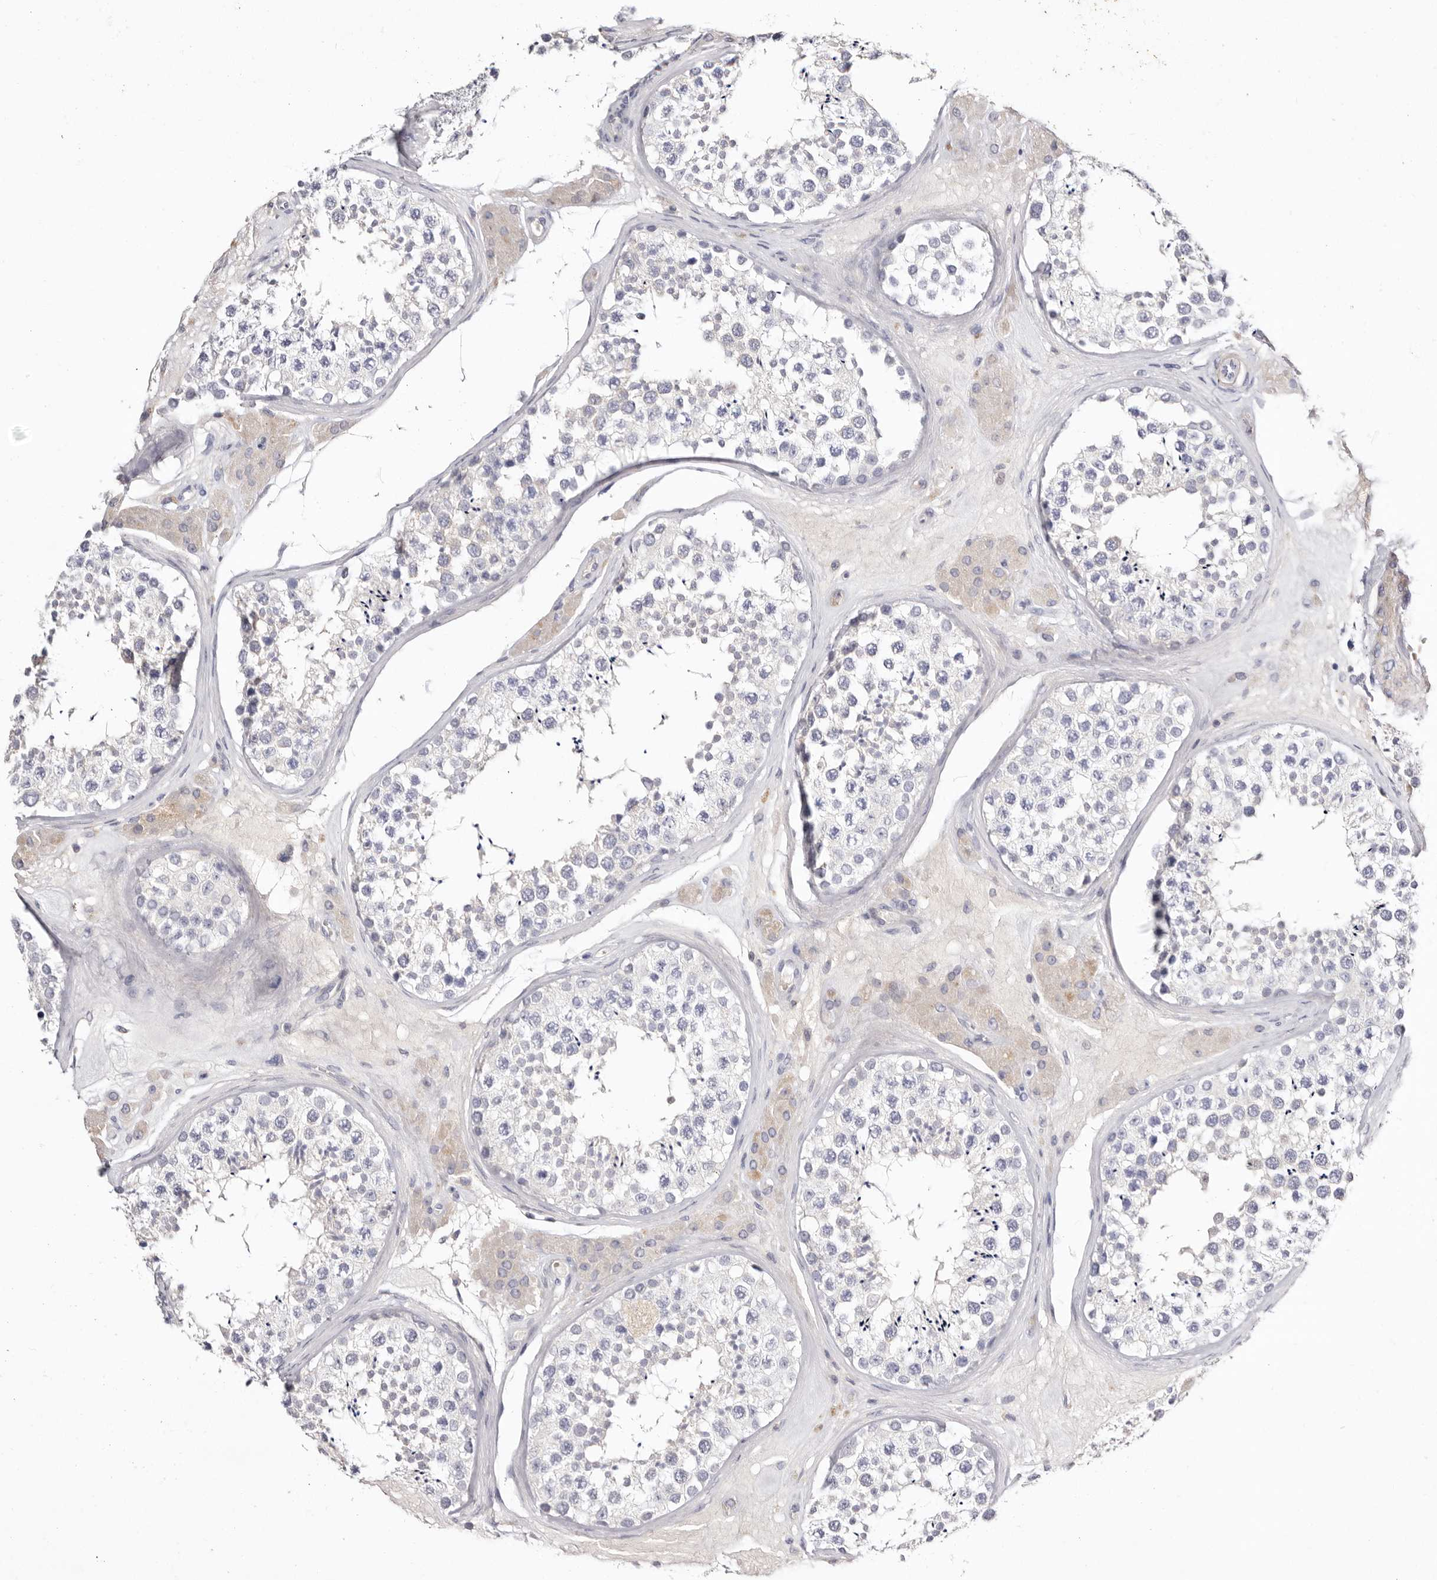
{"staining": {"intensity": "negative", "quantity": "none", "location": "none"}, "tissue": "testis", "cell_type": "Cells in seminiferous ducts", "image_type": "normal", "snomed": [{"axis": "morphology", "description": "Normal tissue, NOS"}, {"axis": "topography", "description": "Testis"}], "caption": "This is an IHC micrograph of benign human testis. There is no positivity in cells in seminiferous ducts.", "gene": "S1PR5", "patient": {"sex": "male", "age": 46}}